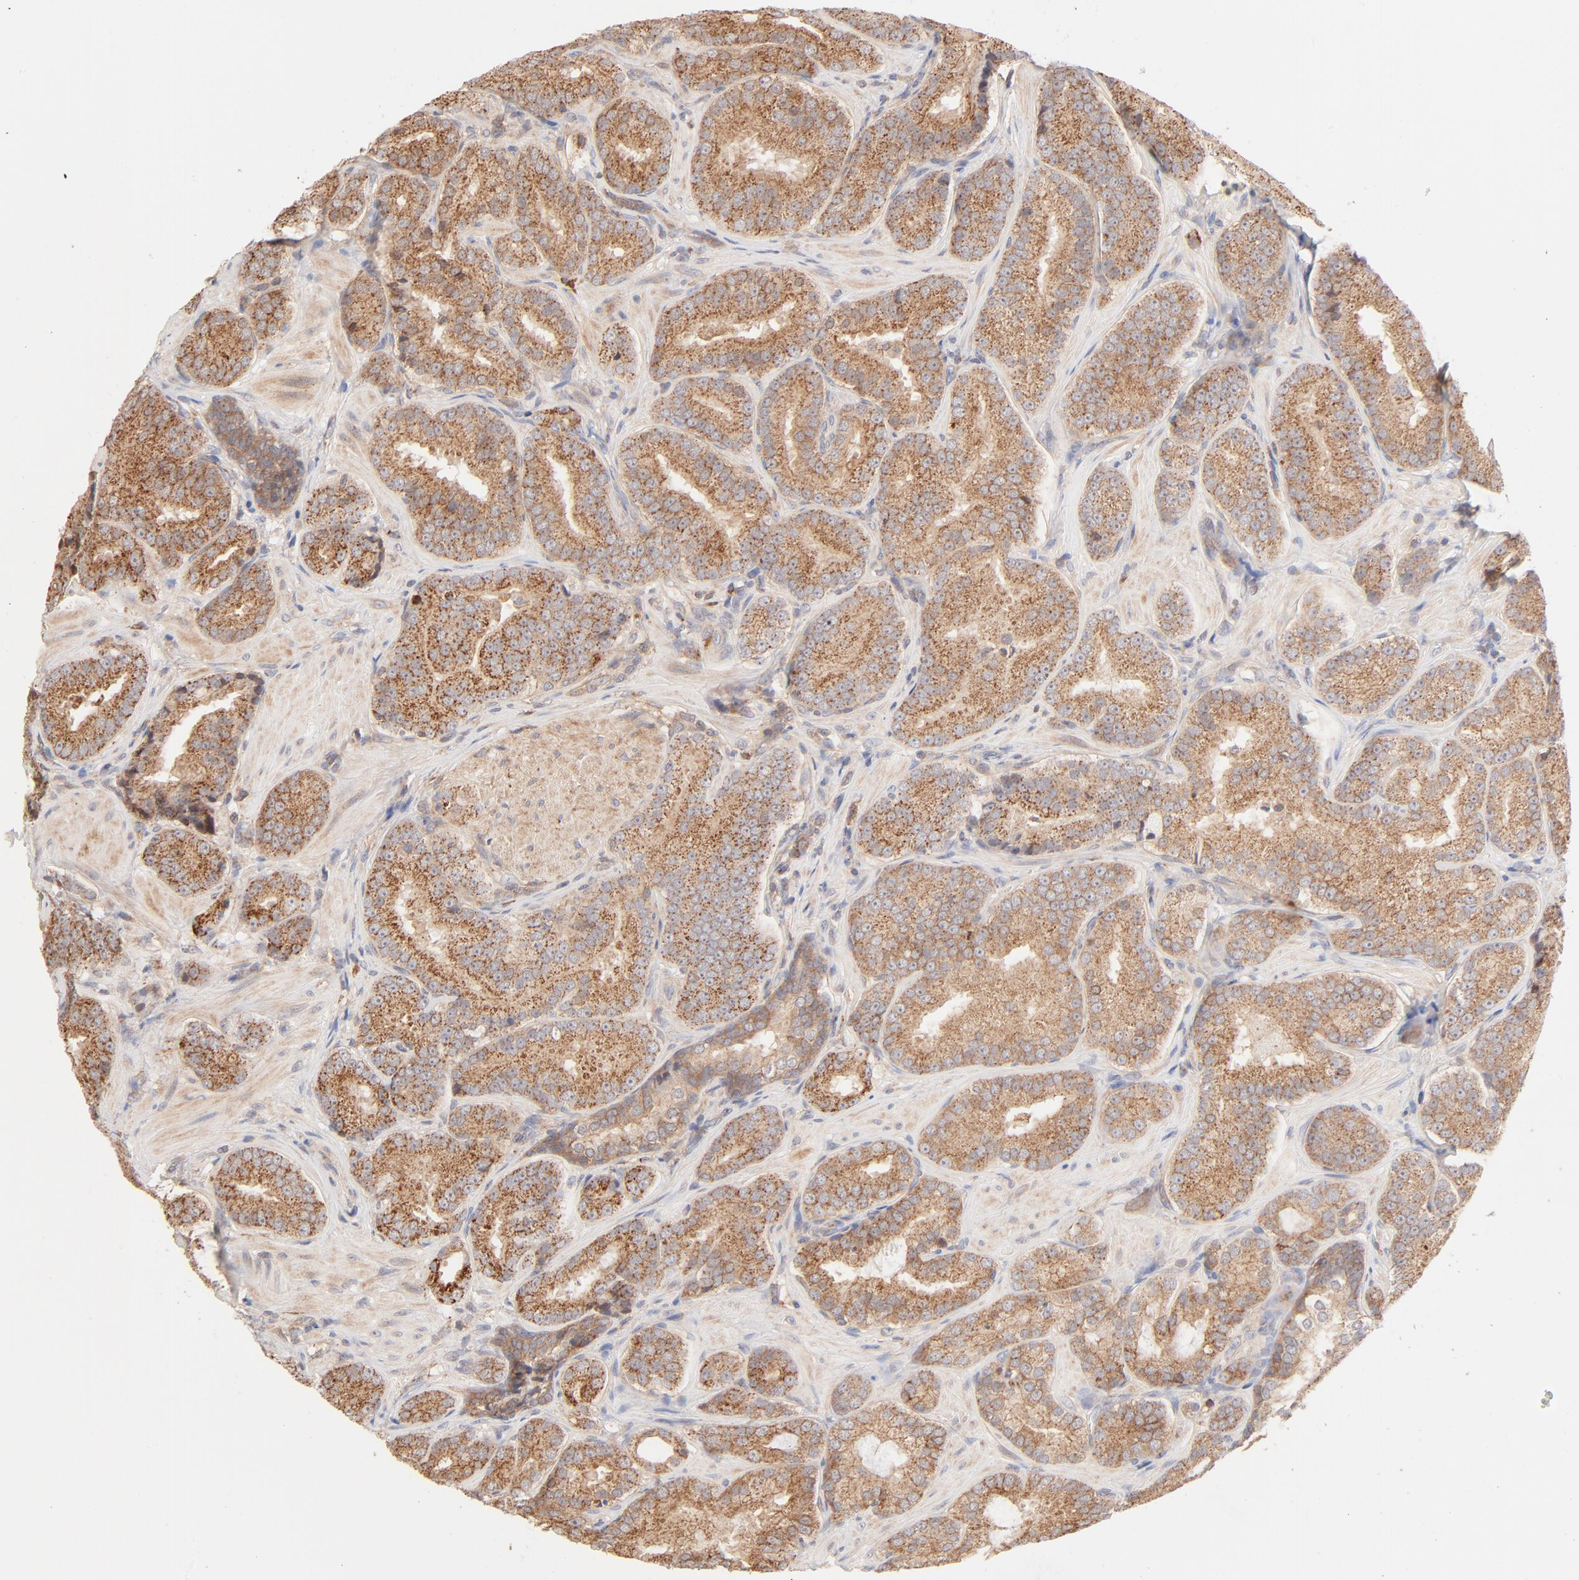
{"staining": {"intensity": "moderate", "quantity": ">75%", "location": "cytoplasmic/membranous"}, "tissue": "prostate cancer", "cell_type": "Tumor cells", "image_type": "cancer", "snomed": [{"axis": "morphology", "description": "Adenocarcinoma, Low grade"}, {"axis": "topography", "description": "Prostate"}], "caption": "A brown stain labels moderate cytoplasmic/membranous expression of a protein in human prostate cancer (low-grade adenocarcinoma) tumor cells.", "gene": "CSPG4", "patient": {"sex": "male", "age": 59}}